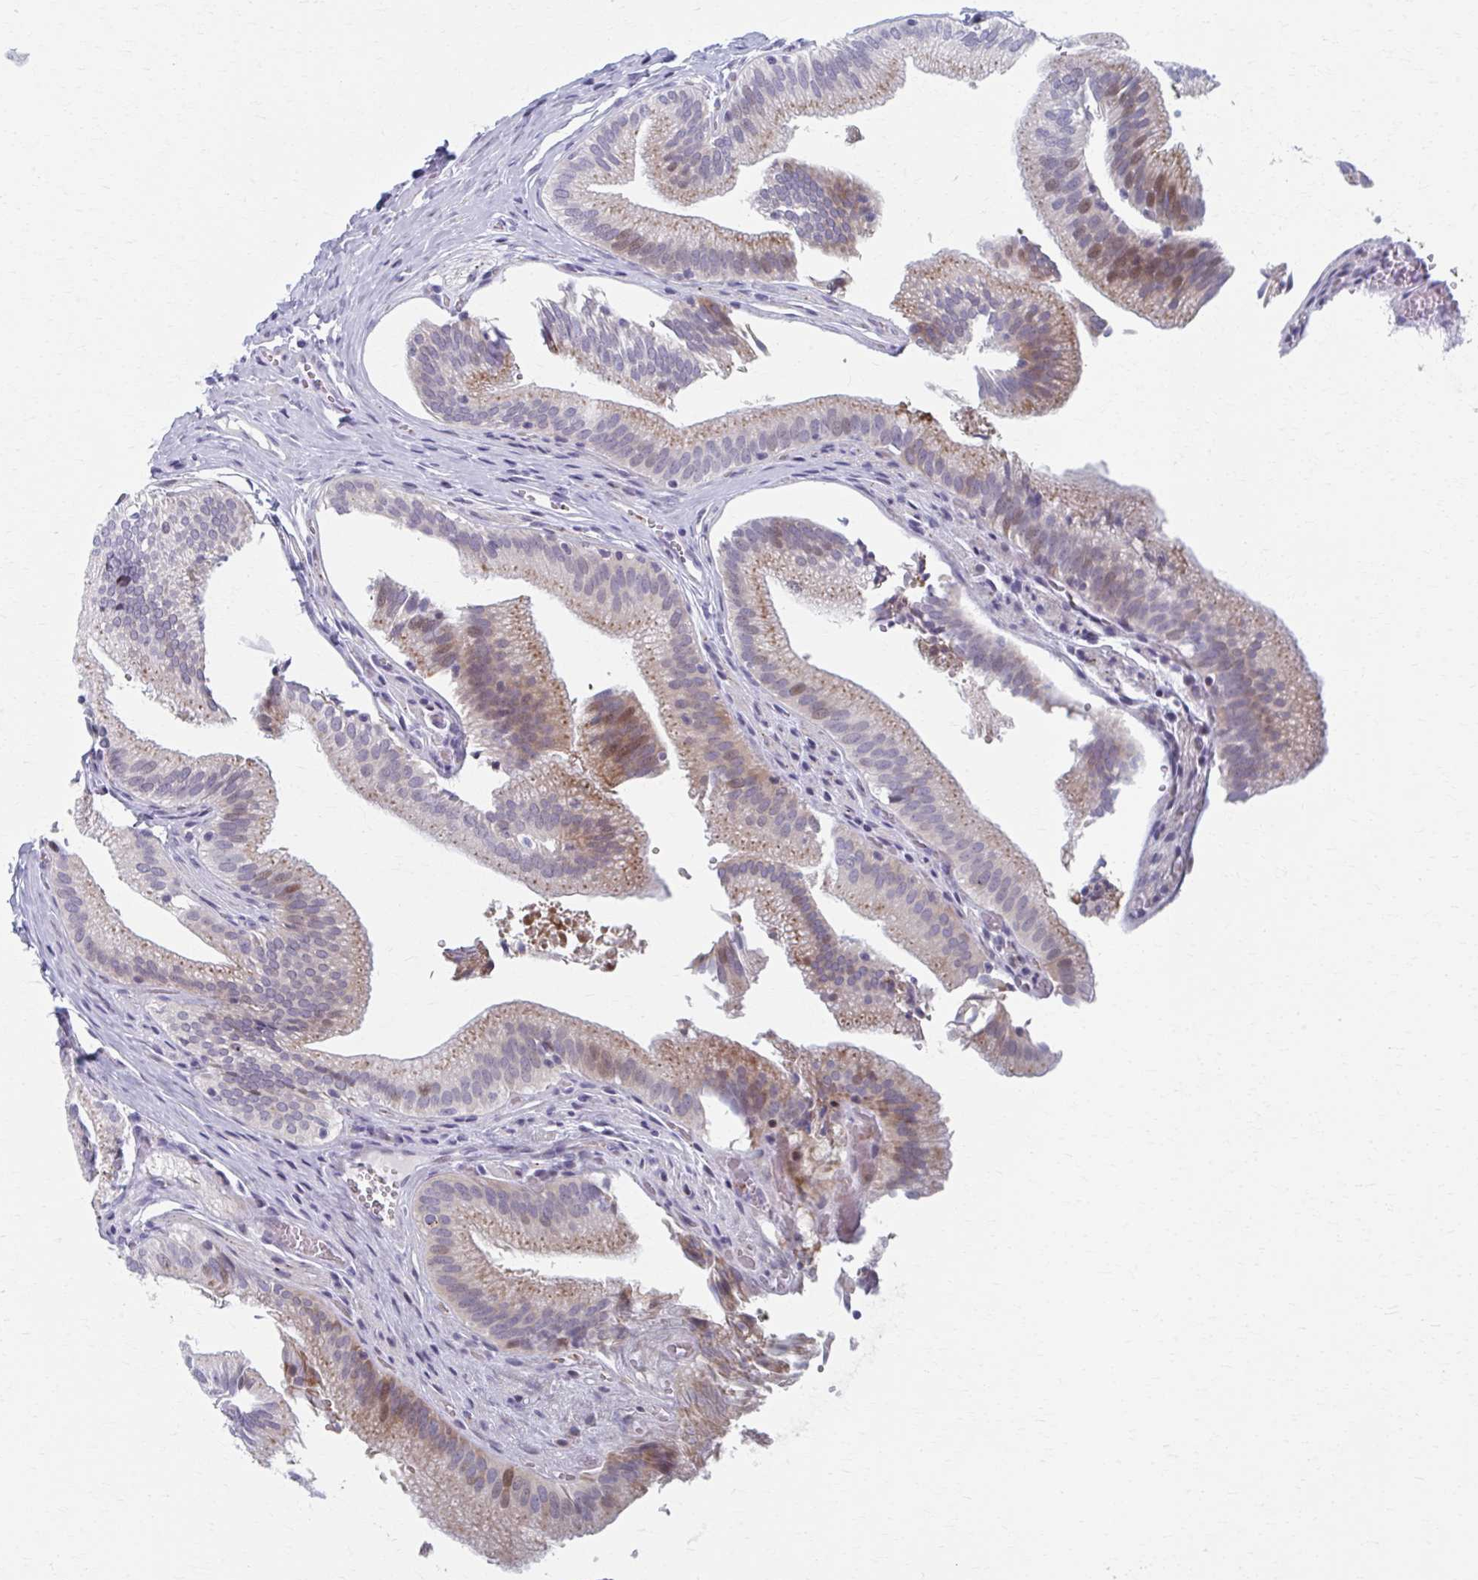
{"staining": {"intensity": "moderate", "quantity": ">75%", "location": "cytoplasmic/membranous"}, "tissue": "gallbladder", "cell_type": "Glandular cells", "image_type": "normal", "snomed": [{"axis": "morphology", "description": "Normal tissue, NOS"}, {"axis": "topography", "description": "Gallbladder"}, {"axis": "topography", "description": "Peripheral nerve tissue"}], "caption": "The photomicrograph demonstrates staining of benign gallbladder, revealing moderate cytoplasmic/membranous protein expression (brown color) within glandular cells. The staining is performed using DAB brown chromogen to label protein expression. The nuclei are counter-stained blue using hematoxylin.", "gene": "ABHD16B", "patient": {"sex": "male", "age": 17}}